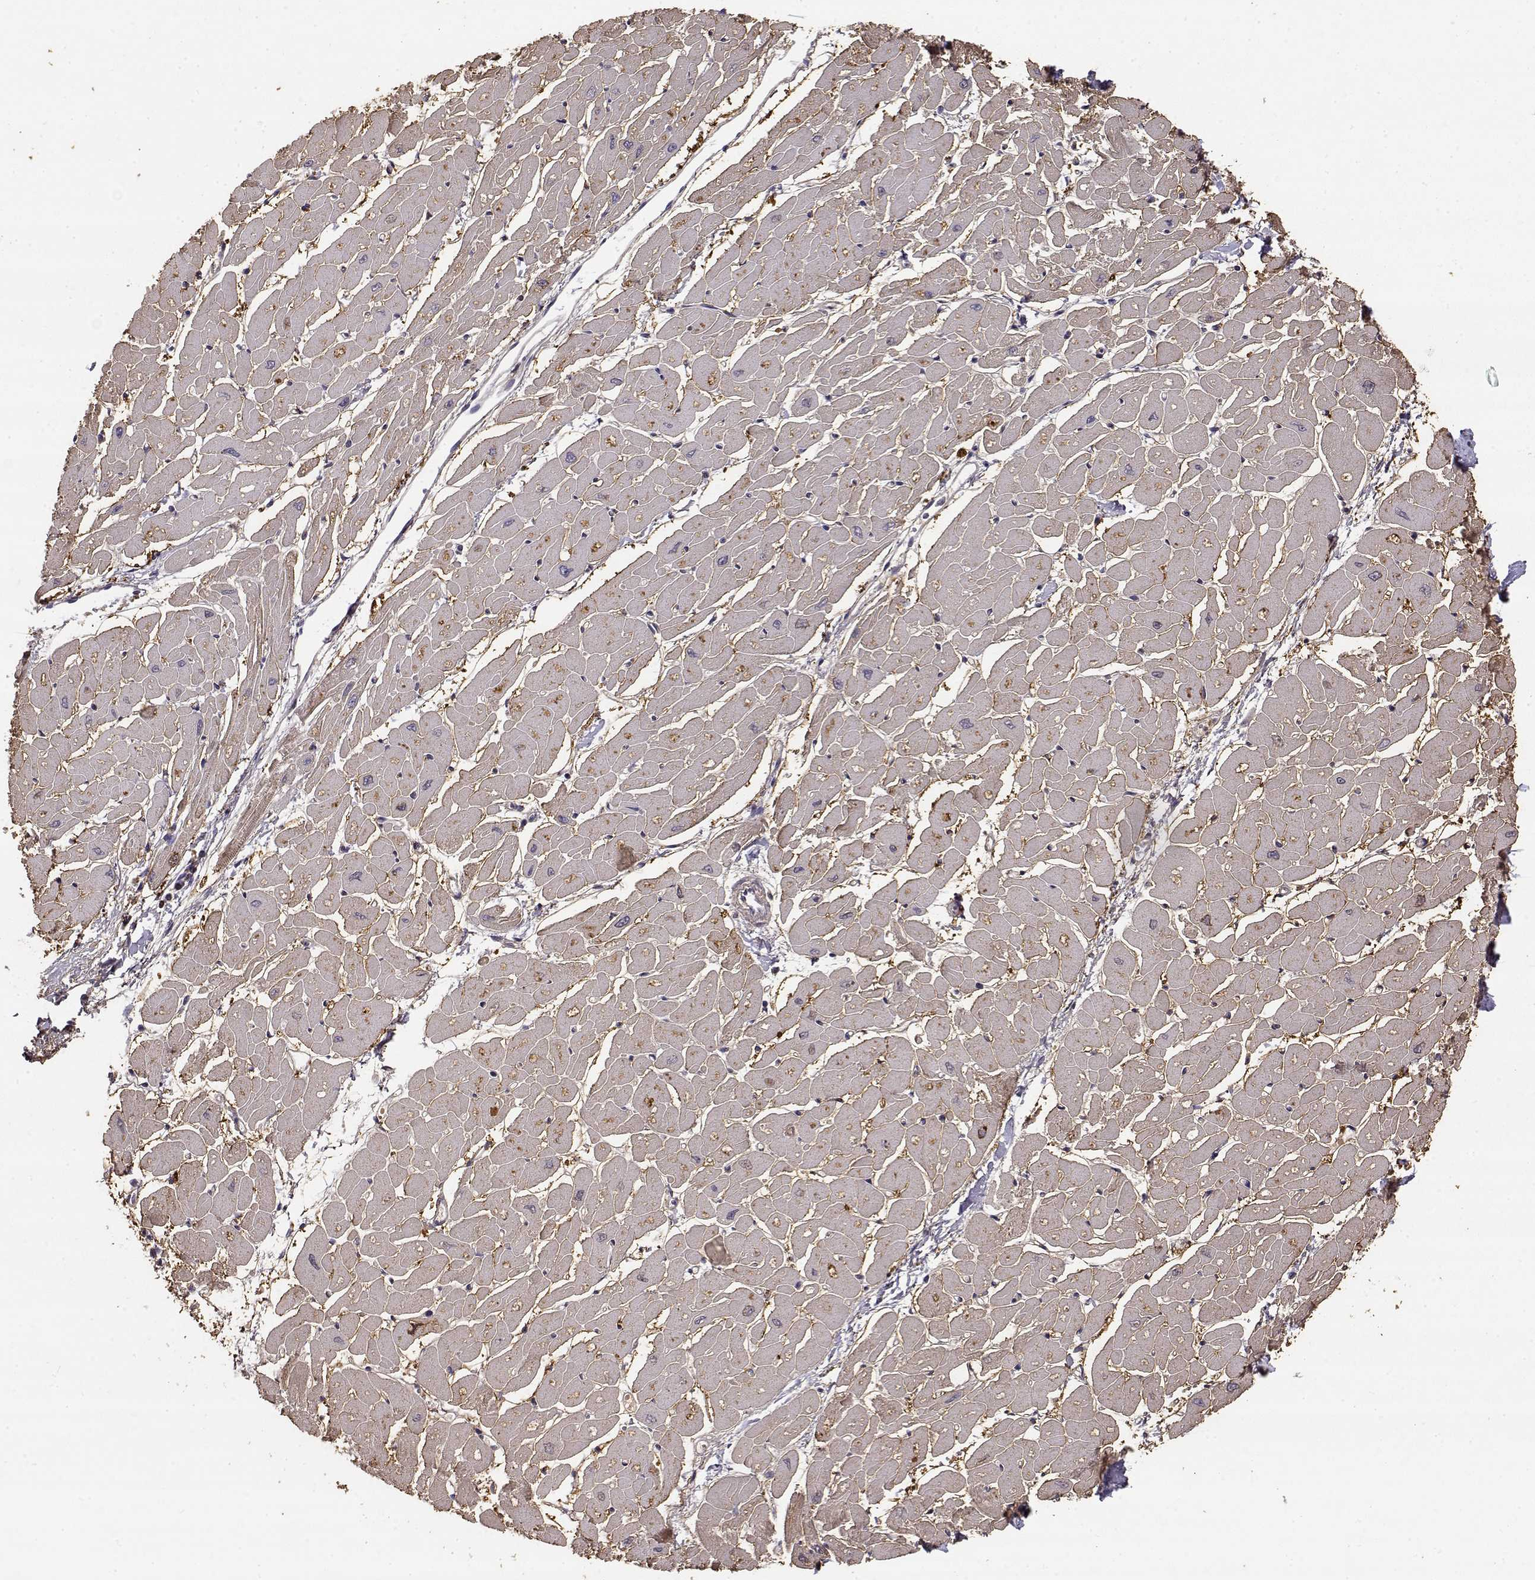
{"staining": {"intensity": "moderate", "quantity": "25%-75%", "location": "cytoplasmic/membranous"}, "tissue": "heart muscle", "cell_type": "Cardiomyocytes", "image_type": "normal", "snomed": [{"axis": "morphology", "description": "Normal tissue, NOS"}, {"axis": "topography", "description": "Heart"}], "caption": "About 25%-75% of cardiomyocytes in benign heart muscle reveal moderate cytoplasmic/membranous protein staining as visualized by brown immunohistochemical staining.", "gene": "CRIM1", "patient": {"sex": "male", "age": 57}}